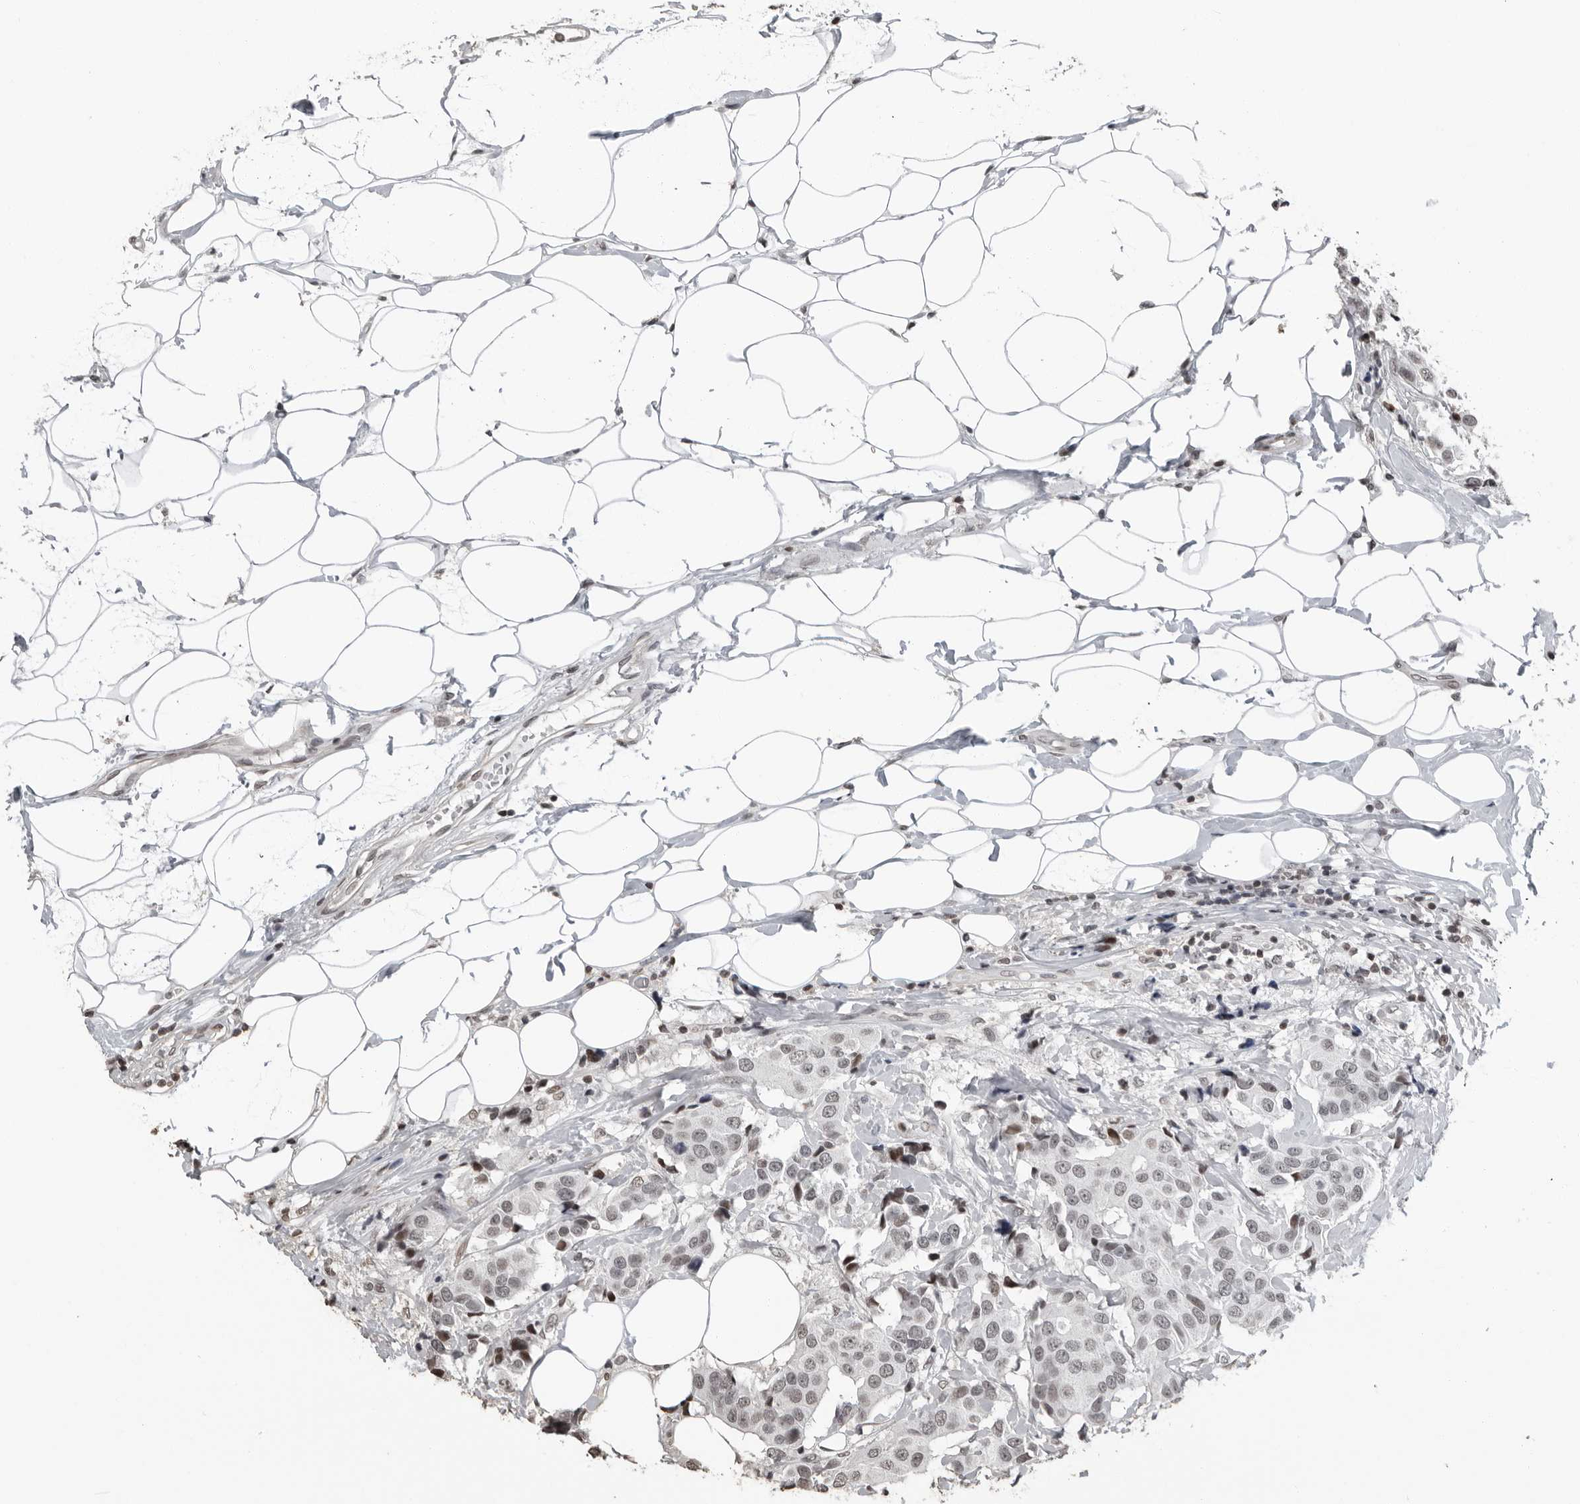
{"staining": {"intensity": "weak", "quantity": "<25%", "location": "nuclear"}, "tissue": "breast cancer", "cell_type": "Tumor cells", "image_type": "cancer", "snomed": [{"axis": "morphology", "description": "Normal tissue, NOS"}, {"axis": "morphology", "description": "Duct carcinoma"}, {"axis": "topography", "description": "Breast"}], "caption": "Tumor cells are negative for protein expression in human breast cancer.", "gene": "ORC1", "patient": {"sex": "female", "age": 39}}